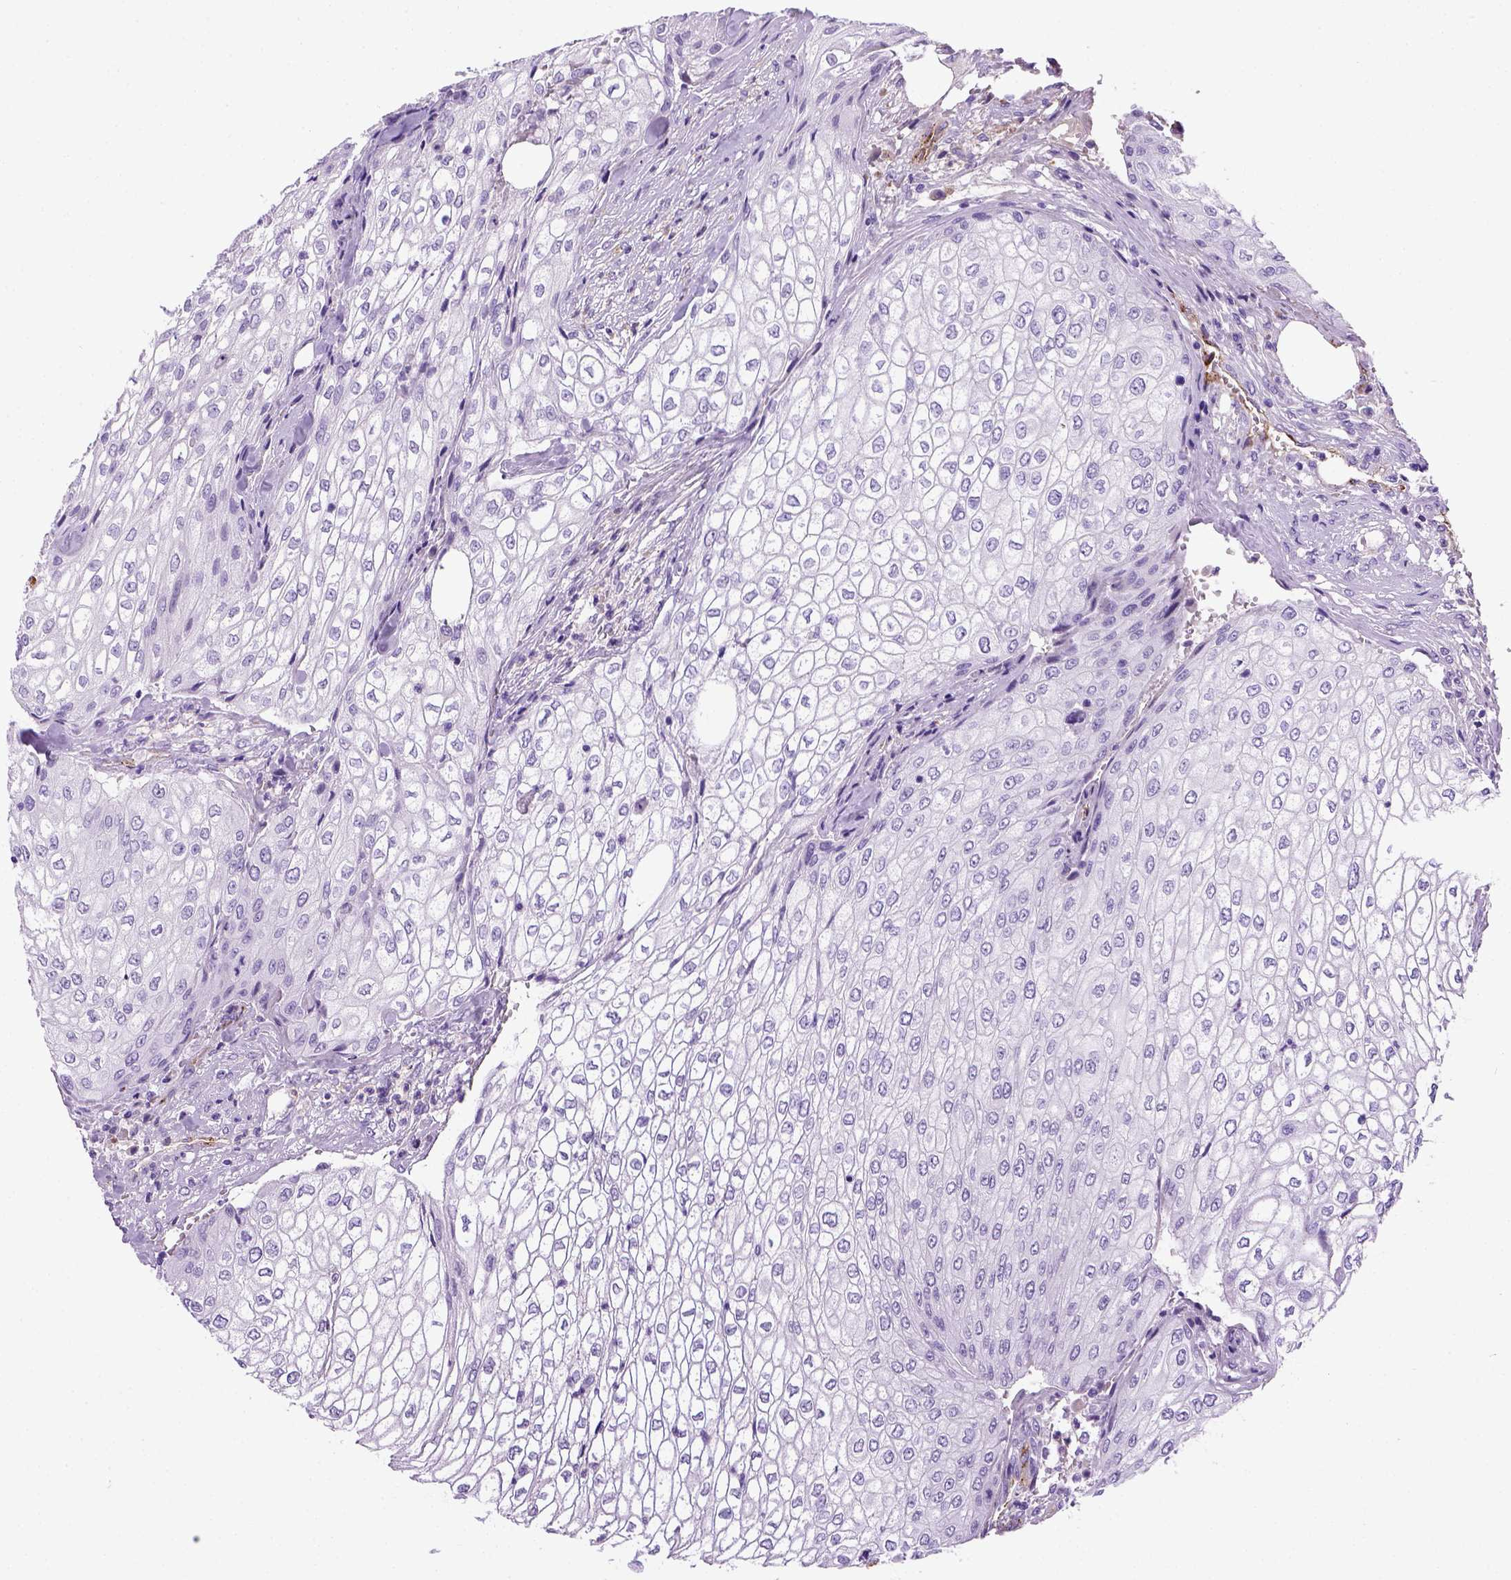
{"staining": {"intensity": "negative", "quantity": "none", "location": "none"}, "tissue": "urothelial cancer", "cell_type": "Tumor cells", "image_type": "cancer", "snomed": [{"axis": "morphology", "description": "Urothelial carcinoma, High grade"}, {"axis": "topography", "description": "Urinary bladder"}], "caption": "Immunohistochemistry histopathology image of urothelial cancer stained for a protein (brown), which demonstrates no staining in tumor cells.", "gene": "VWF", "patient": {"sex": "male", "age": 62}}